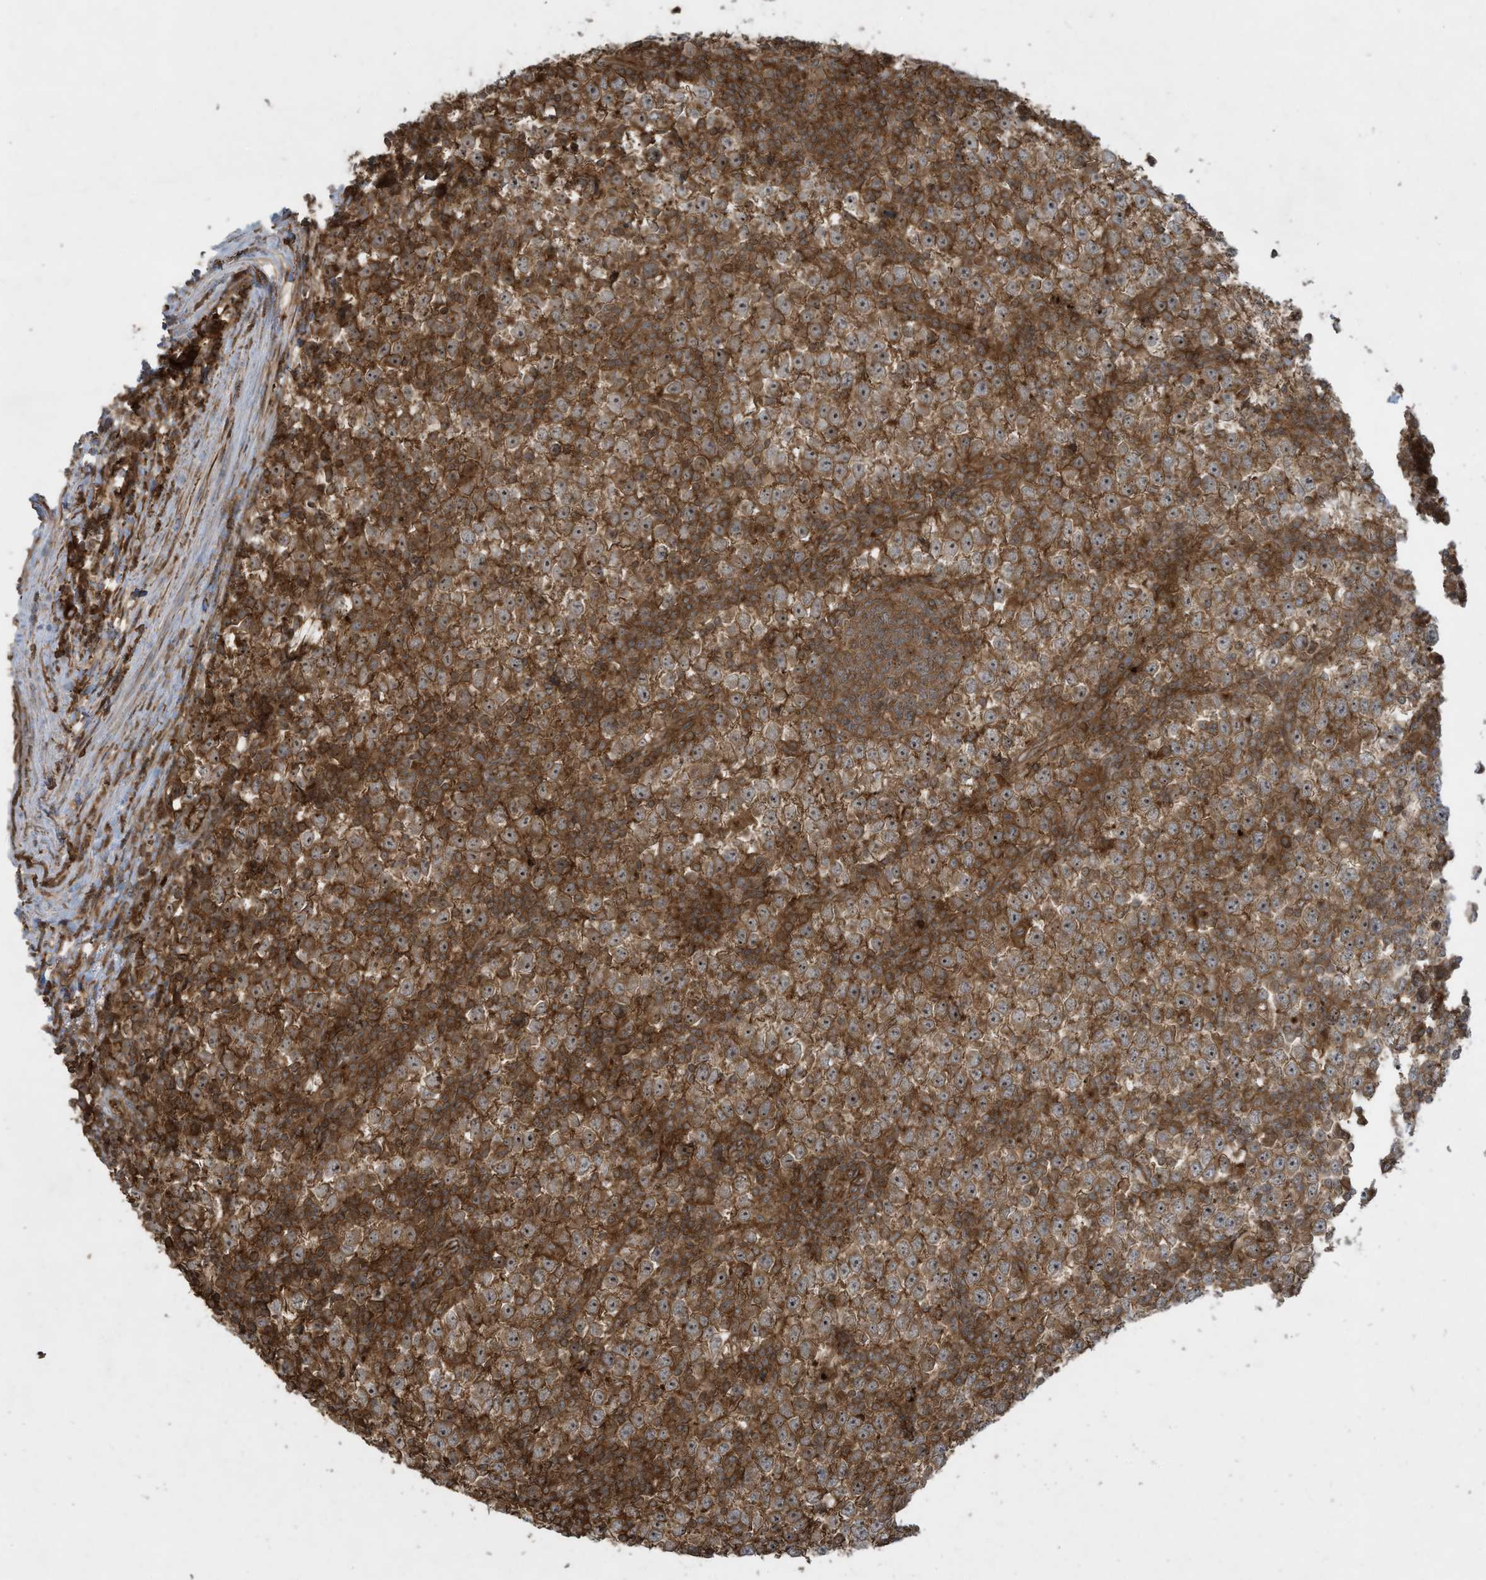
{"staining": {"intensity": "moderate", "quantity": ">75%", "location": "cytoplasmic/membranous"}, "tissue": "testis cancer", "cell_type": "Tumor cells", "image_type": "cancer", "snomed": [{"axis": "morphology", "description": "Seminoma, NOS"}, {"axis": "topography", "description": "Testis"}], "caption": "Immunohistochemical staining of human testis cancer exhibits moderate cytoplasmic/membranous protein positivity in about >75% of tumor cells. The staining was performed using DAB (3,3'-diaminobenzidine), with brown indicating positive protein expression. Nuclei are stained blue with hematoxylin.", "gene": "DDIT4", "patient": {"sex": "male", "age": 65}}